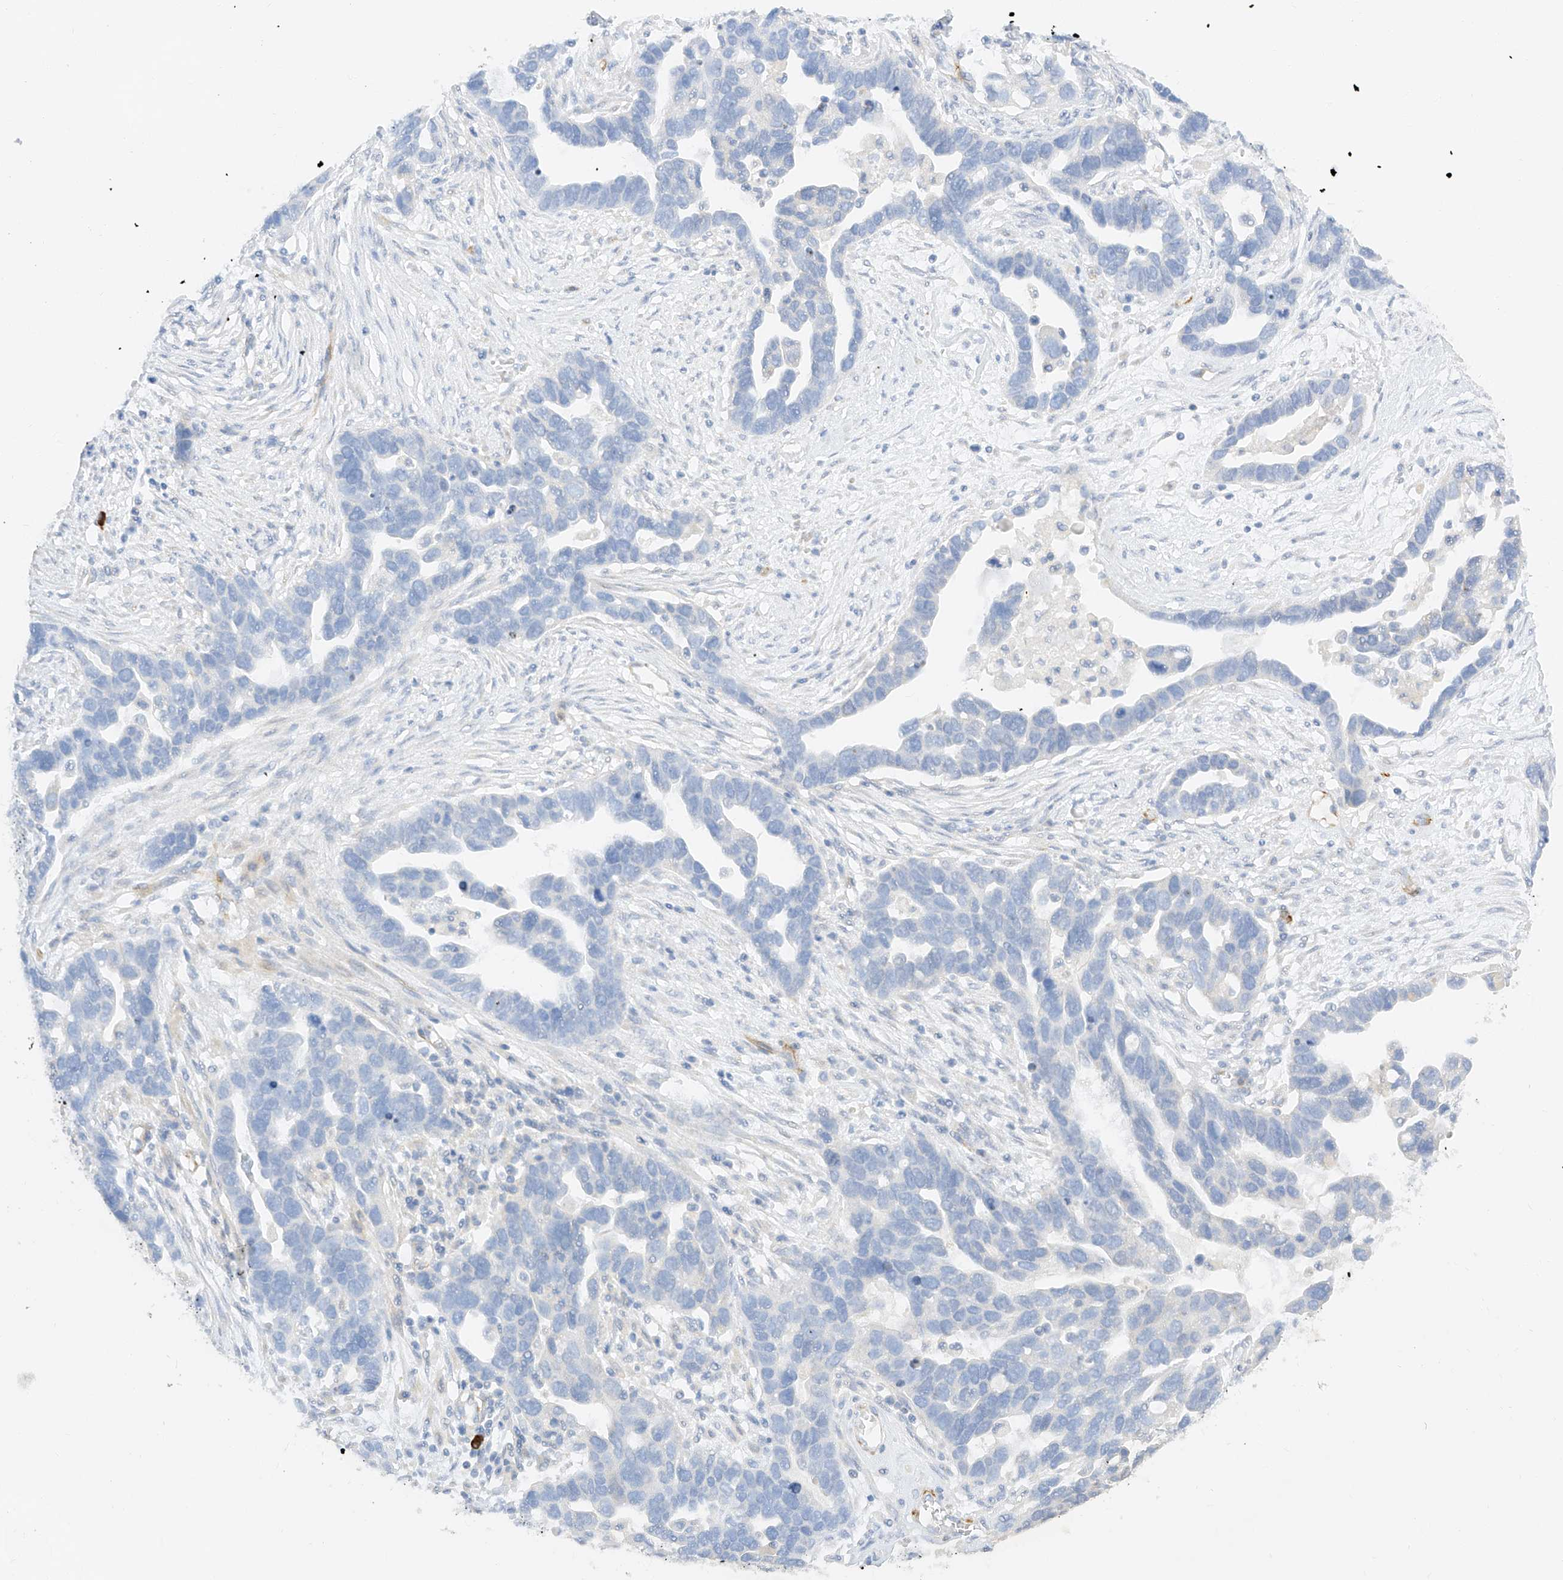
{"staining": {"intensity": "negative", "quantity": "none", "location": "none"}, "tissue": "ovarian cancer", "cell_type": "Tumor cells", "image_type": "cancer", "snomed": [{"axis": "morphology", "description": "Cystadenocarcinoma, serous, NOS"}, {"axis": "topography", "description": "Ovary"}], "caption": "Immunohistochemistry (IHC) micrograph of neoplastic tissue: human ovarian serous cystadenocarcinoma stained with DAB displays no significant protein positivity in tumor cells.", "gene": "CDCP2", "patient": {"sex": "female", "age": 54}}